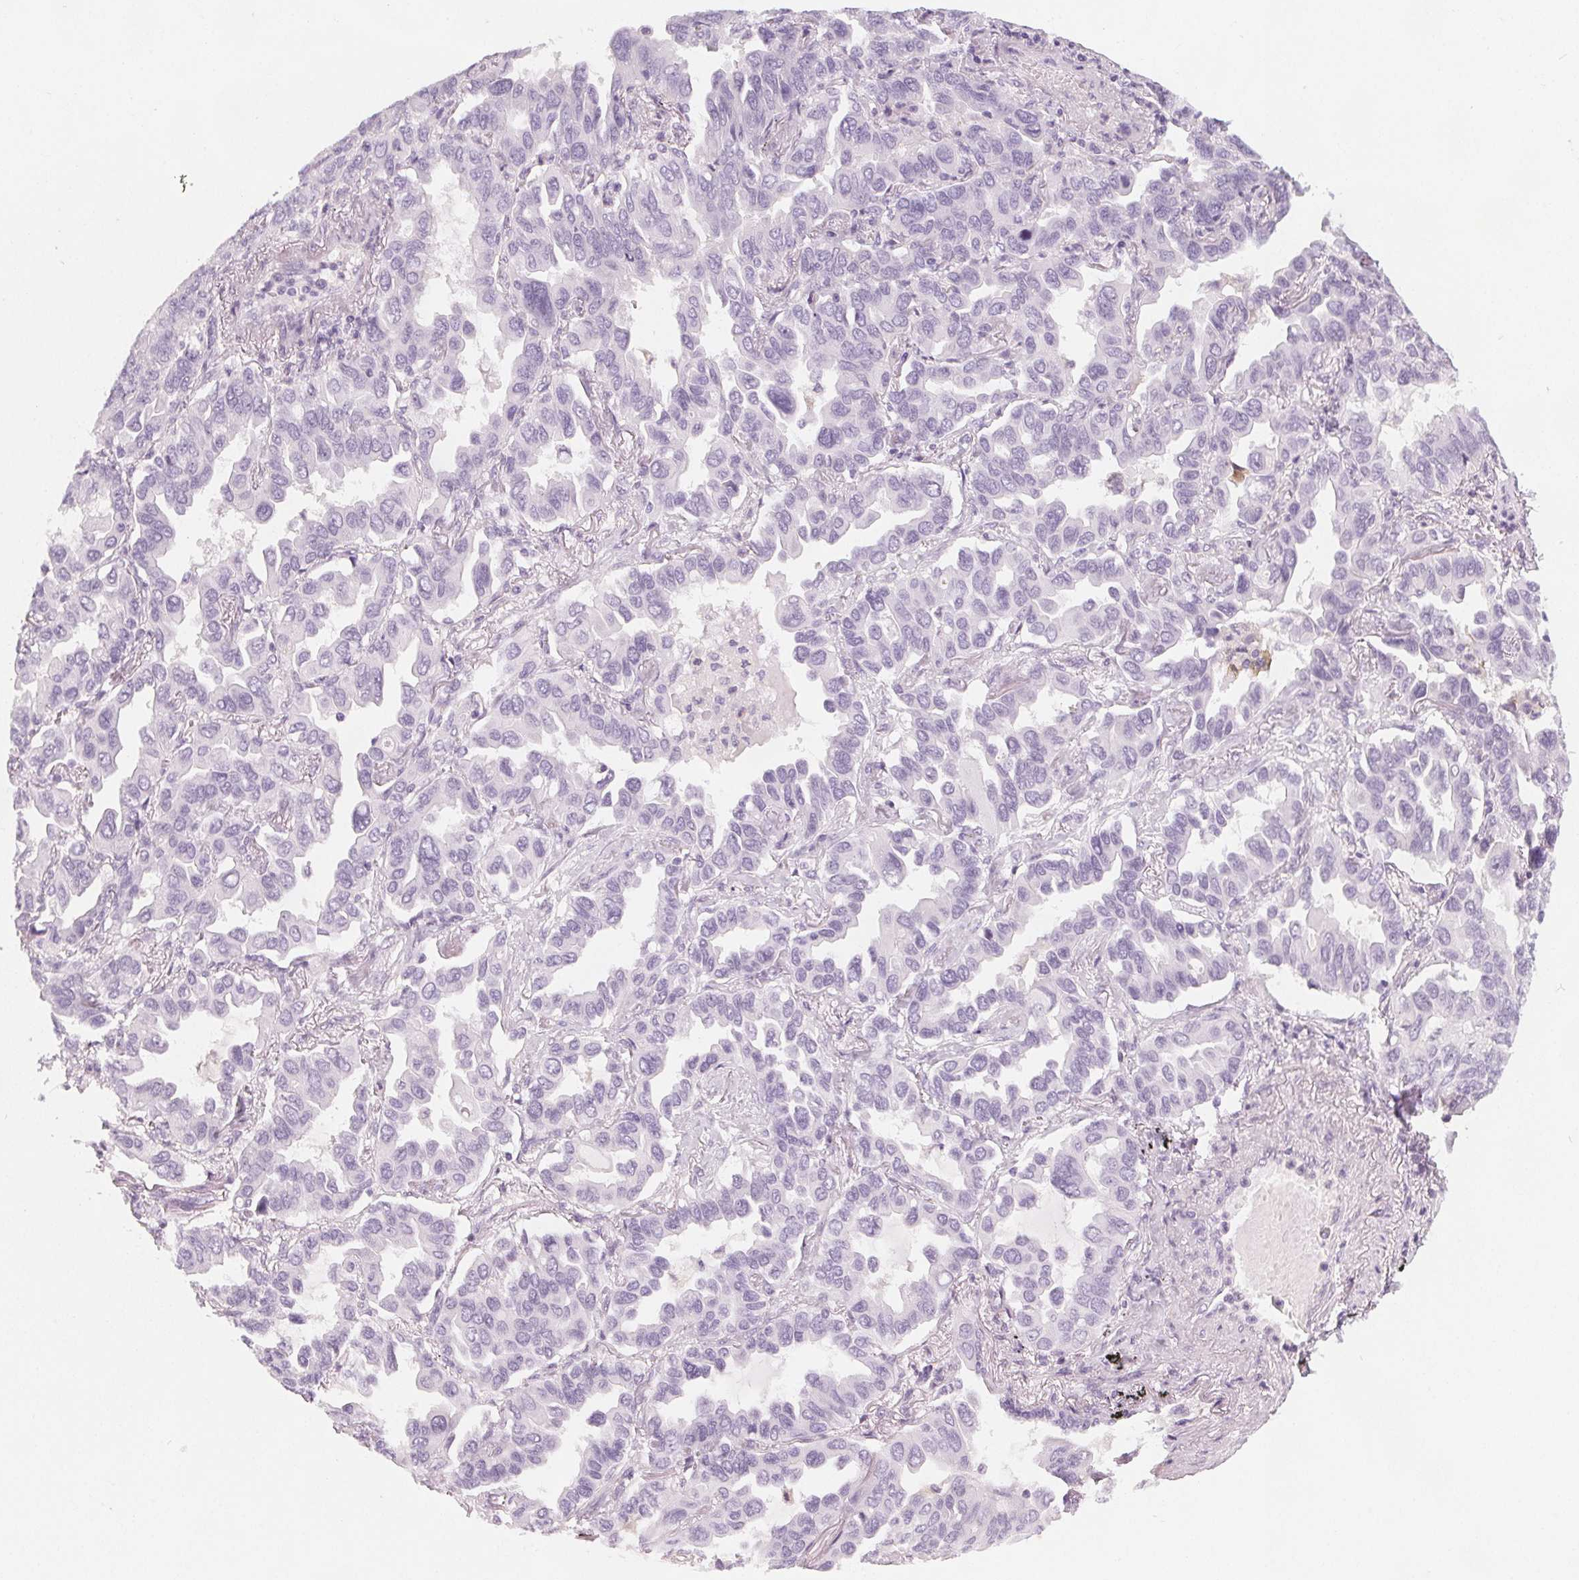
{"staining": {"intensity": "negative", "quantity": "none", "location": "none"}, "tissue": "lung cancer", "cell_type": "Tumor cells", "image_type": "cancer", "snomed": [{"axis": "morphology", "description": "Adenocarcinoma, NOS"}, {"axis": "topography", "description": "Lung"}], "caption": "Tumor cells are negative for protein expression in human lung cancer.", "gene": "SLC5A12", "patient": {"sex": "male", "age": 64}}